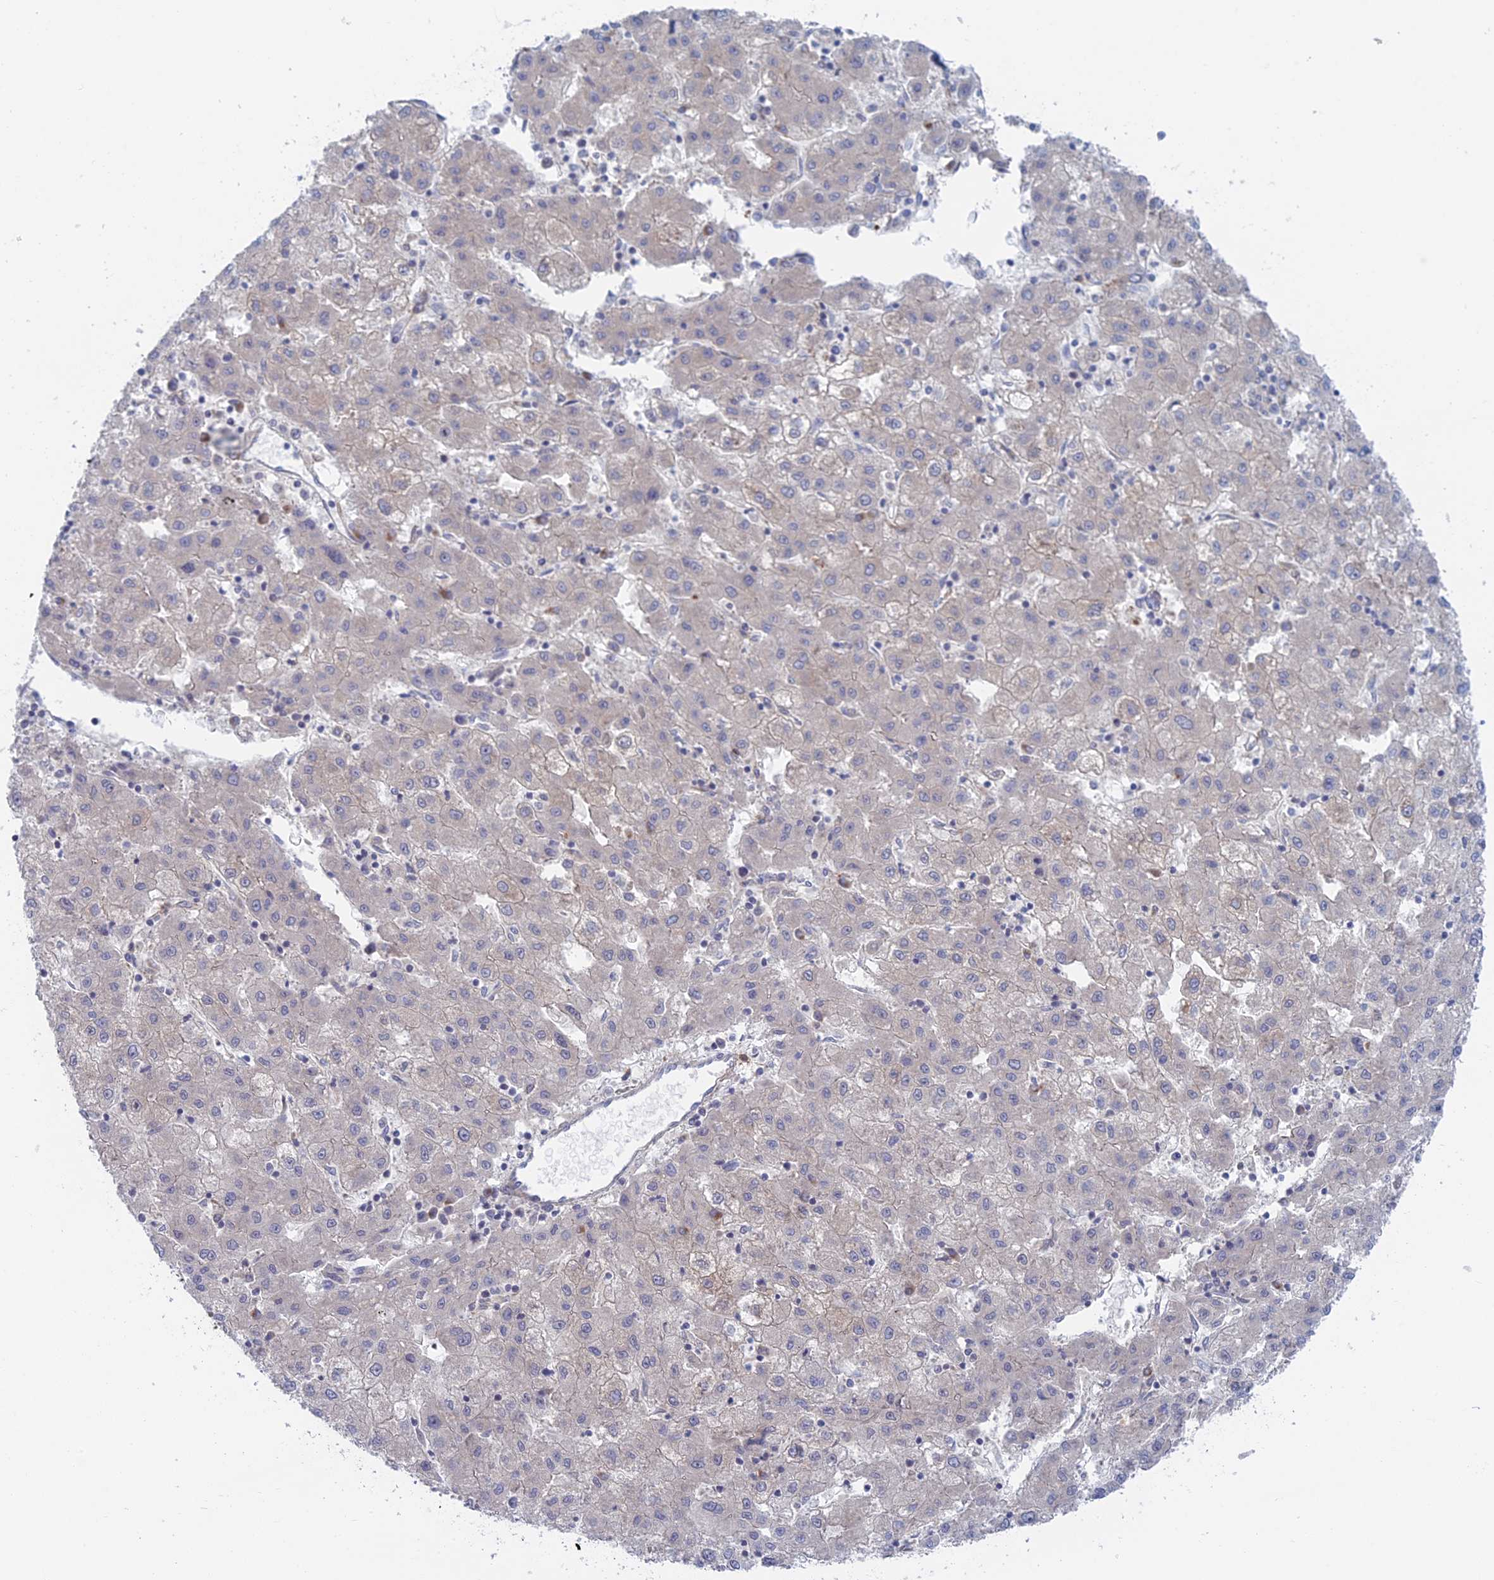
{"staining": {"intensity": "negative", "quantity": "none", "location": "none"}, "tissue": "liver cancer", "cell_type": "Tumor cells", "image_type": "cancer", "snomed": [{"axis": "morphology", "description": "Carcinoma, Hepatocellular, NOS"}, {"axis": "topography", "description": "Liver"}], "caption": "Tumor cells show no significant protein positivity in liver hepatocellular carcinoma. (DAB (3,3'-diaminobenzidine) immunohistochemistry (IHC) with hematoxylin counter stain).", "gene": "TBC1D30", "patient": {"sex": "male", "age": 72}}